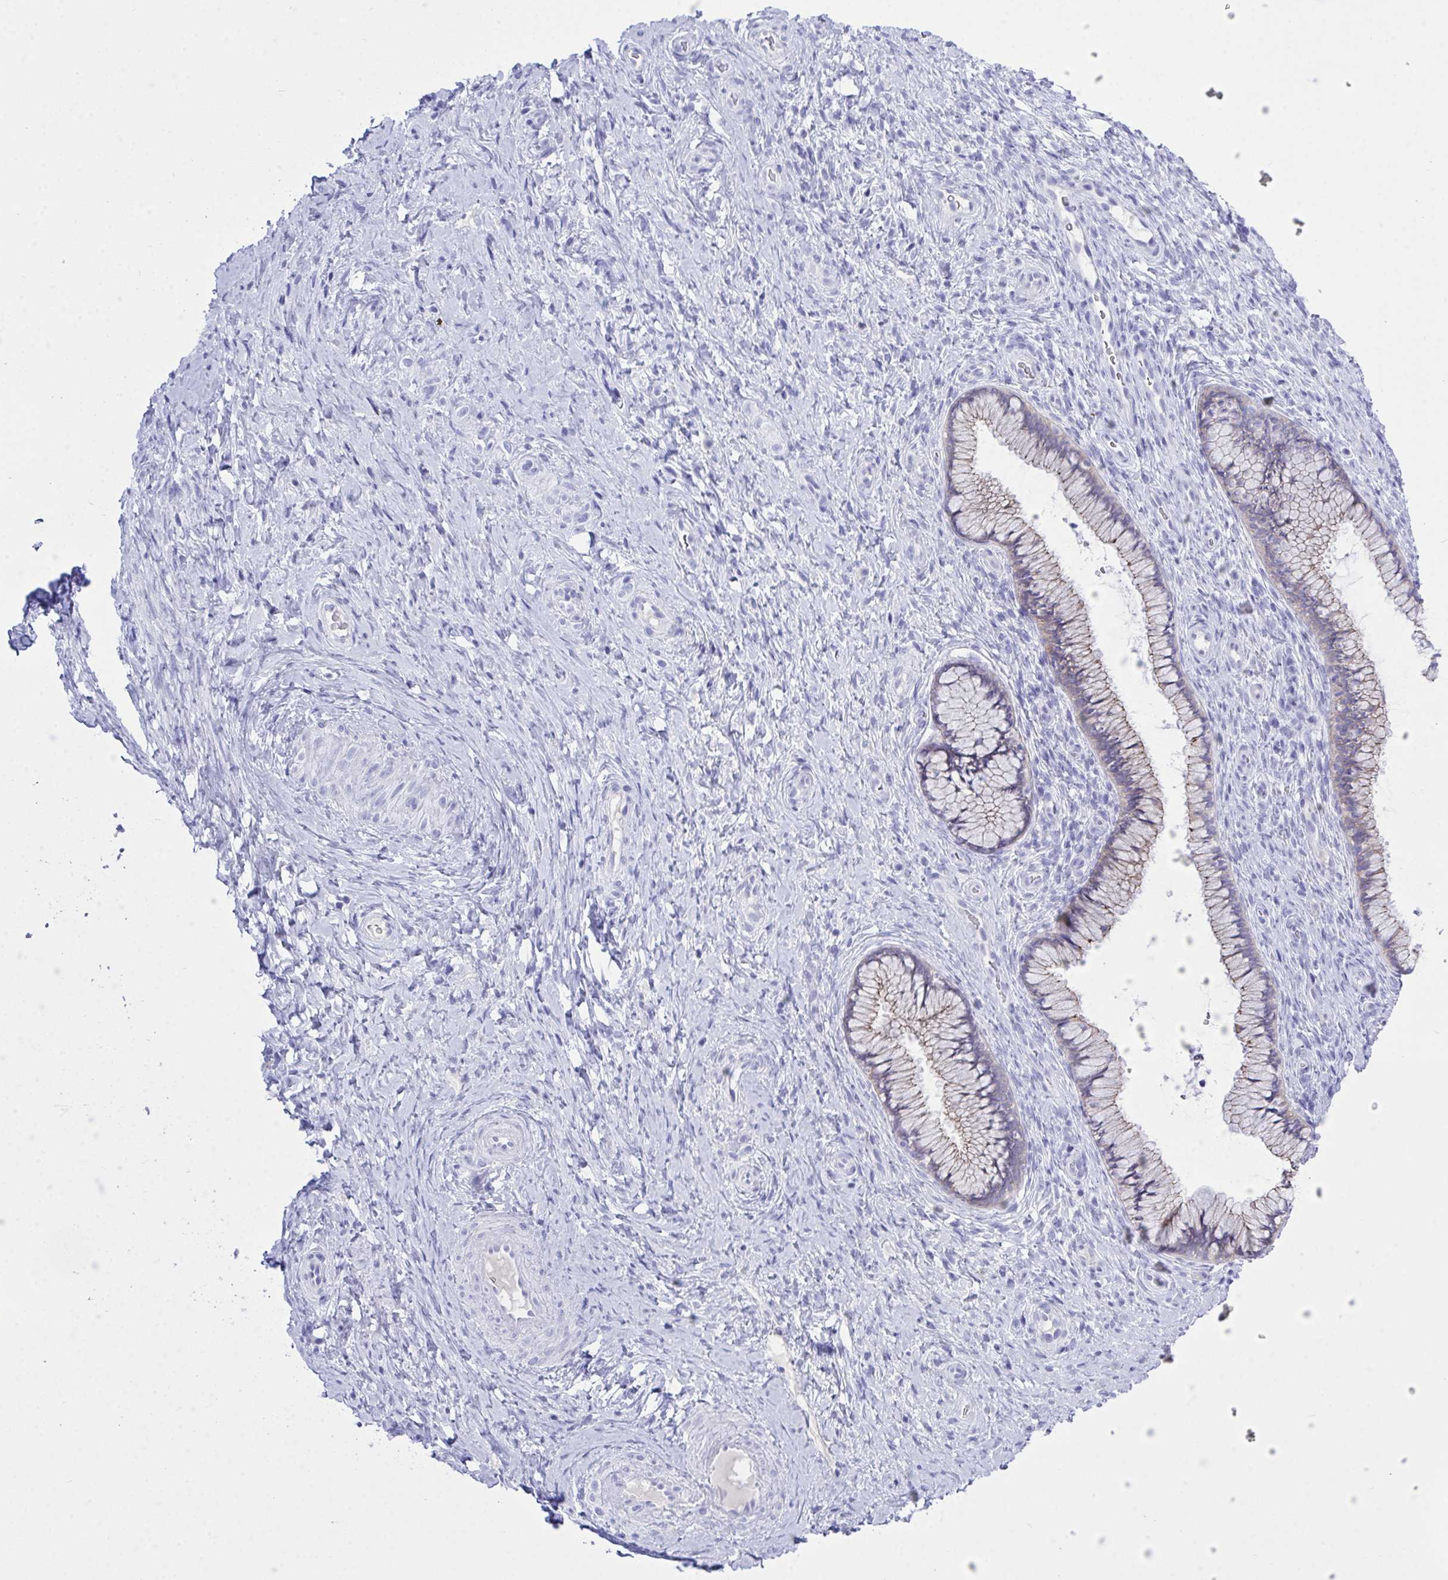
{"staining": {"intensity": "weak", "quantity": "<25%", "location": "cytoplasmic/membranous"}, "tissue": "cervix", "cell_type": "Glandular cells", "image_type": "normal", "snomed": [{"axis": "morphology", "description": "Normal tissue, NOS"}, {"axis": "topography", "description": "Cervix"}], "caption": "The IHC image has no significant positivity in glandular cells of cervix. The staining is performed using DAB (3,3'-diaminobenzidine) brown chromogen with nuclei counter-stained in using hematoxylin.", "gene": "GLB1L2", "patient": {"sex": "female", "age": 34}}